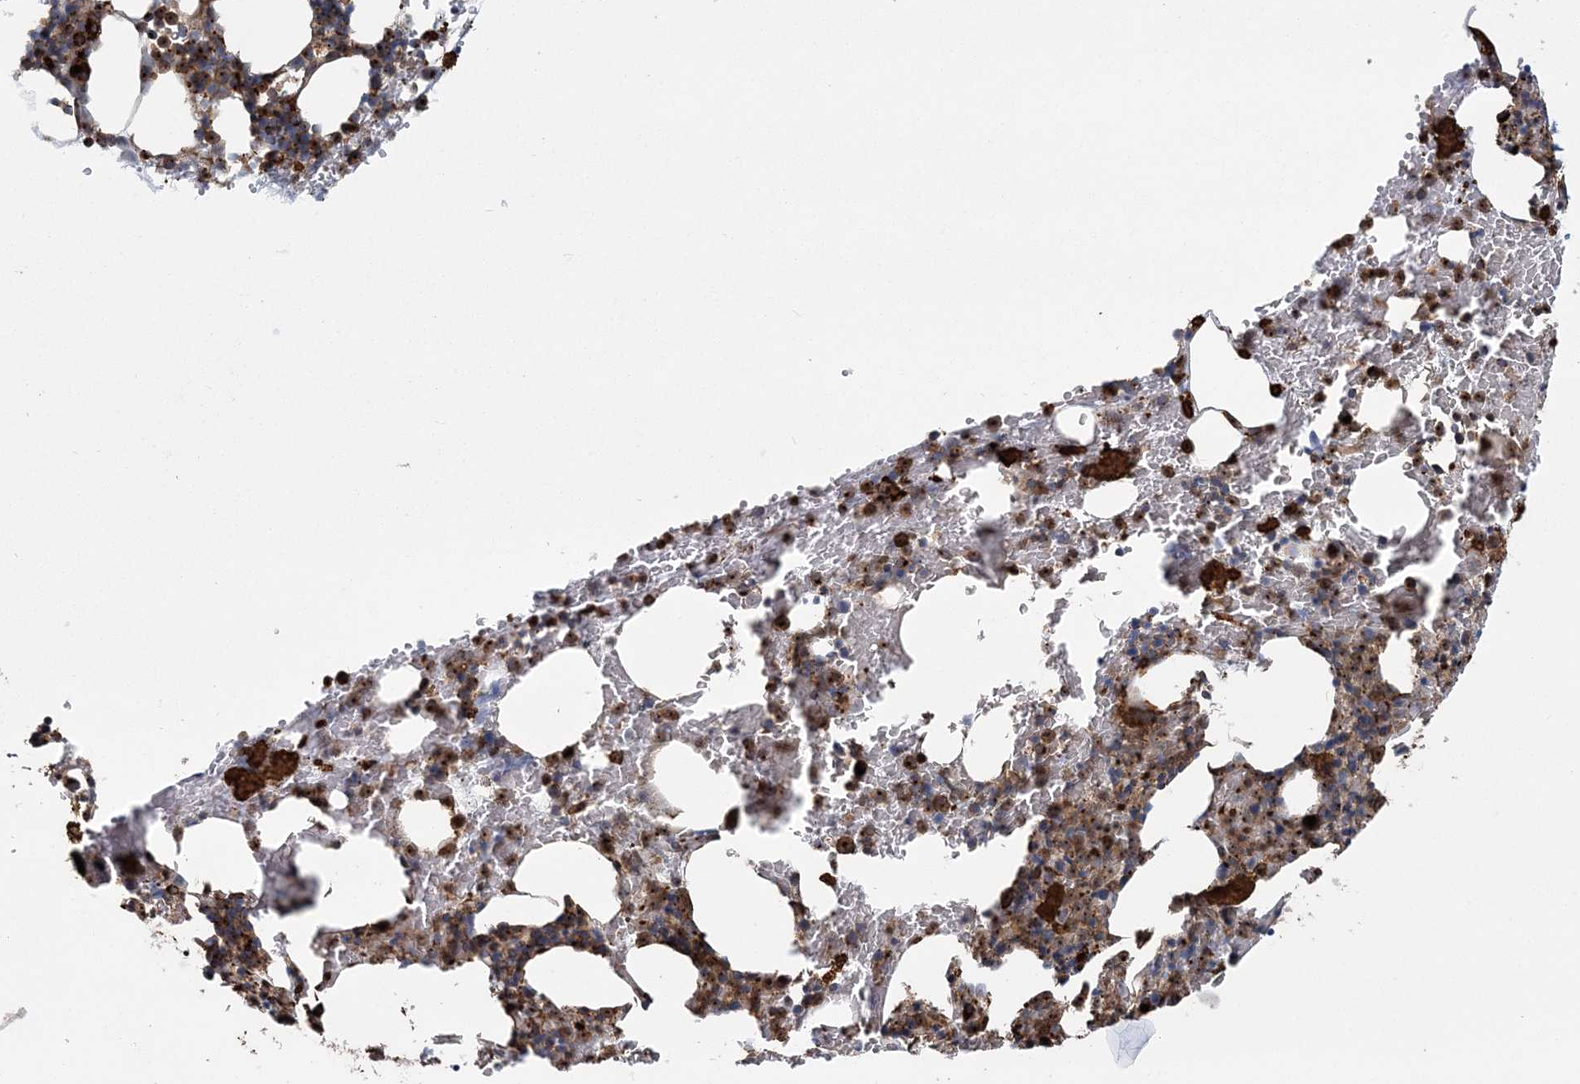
{"staining": {"intensity": "strong", "quantity": "25%-75%", "location": "cytoplasmic/membranous"}, "tissue": "bone marrow", "cell_type": "Hematopoietic cells", "image_type": "normal", "snomed": [{"axis": "morphology", "description": "Normal tissue, NOS"}, {"axis": "topography", "description": "Bone marrow"}], "caption": "About 25%-75% of hematopoietic cells in unremarkable human bone marrow show strong cytoplasmic/membranous protein expression as visualized by brown immunohistochemical staining.", "gene": "TRAF3IP2", "patient": {"sex": "male", "age": 62}}